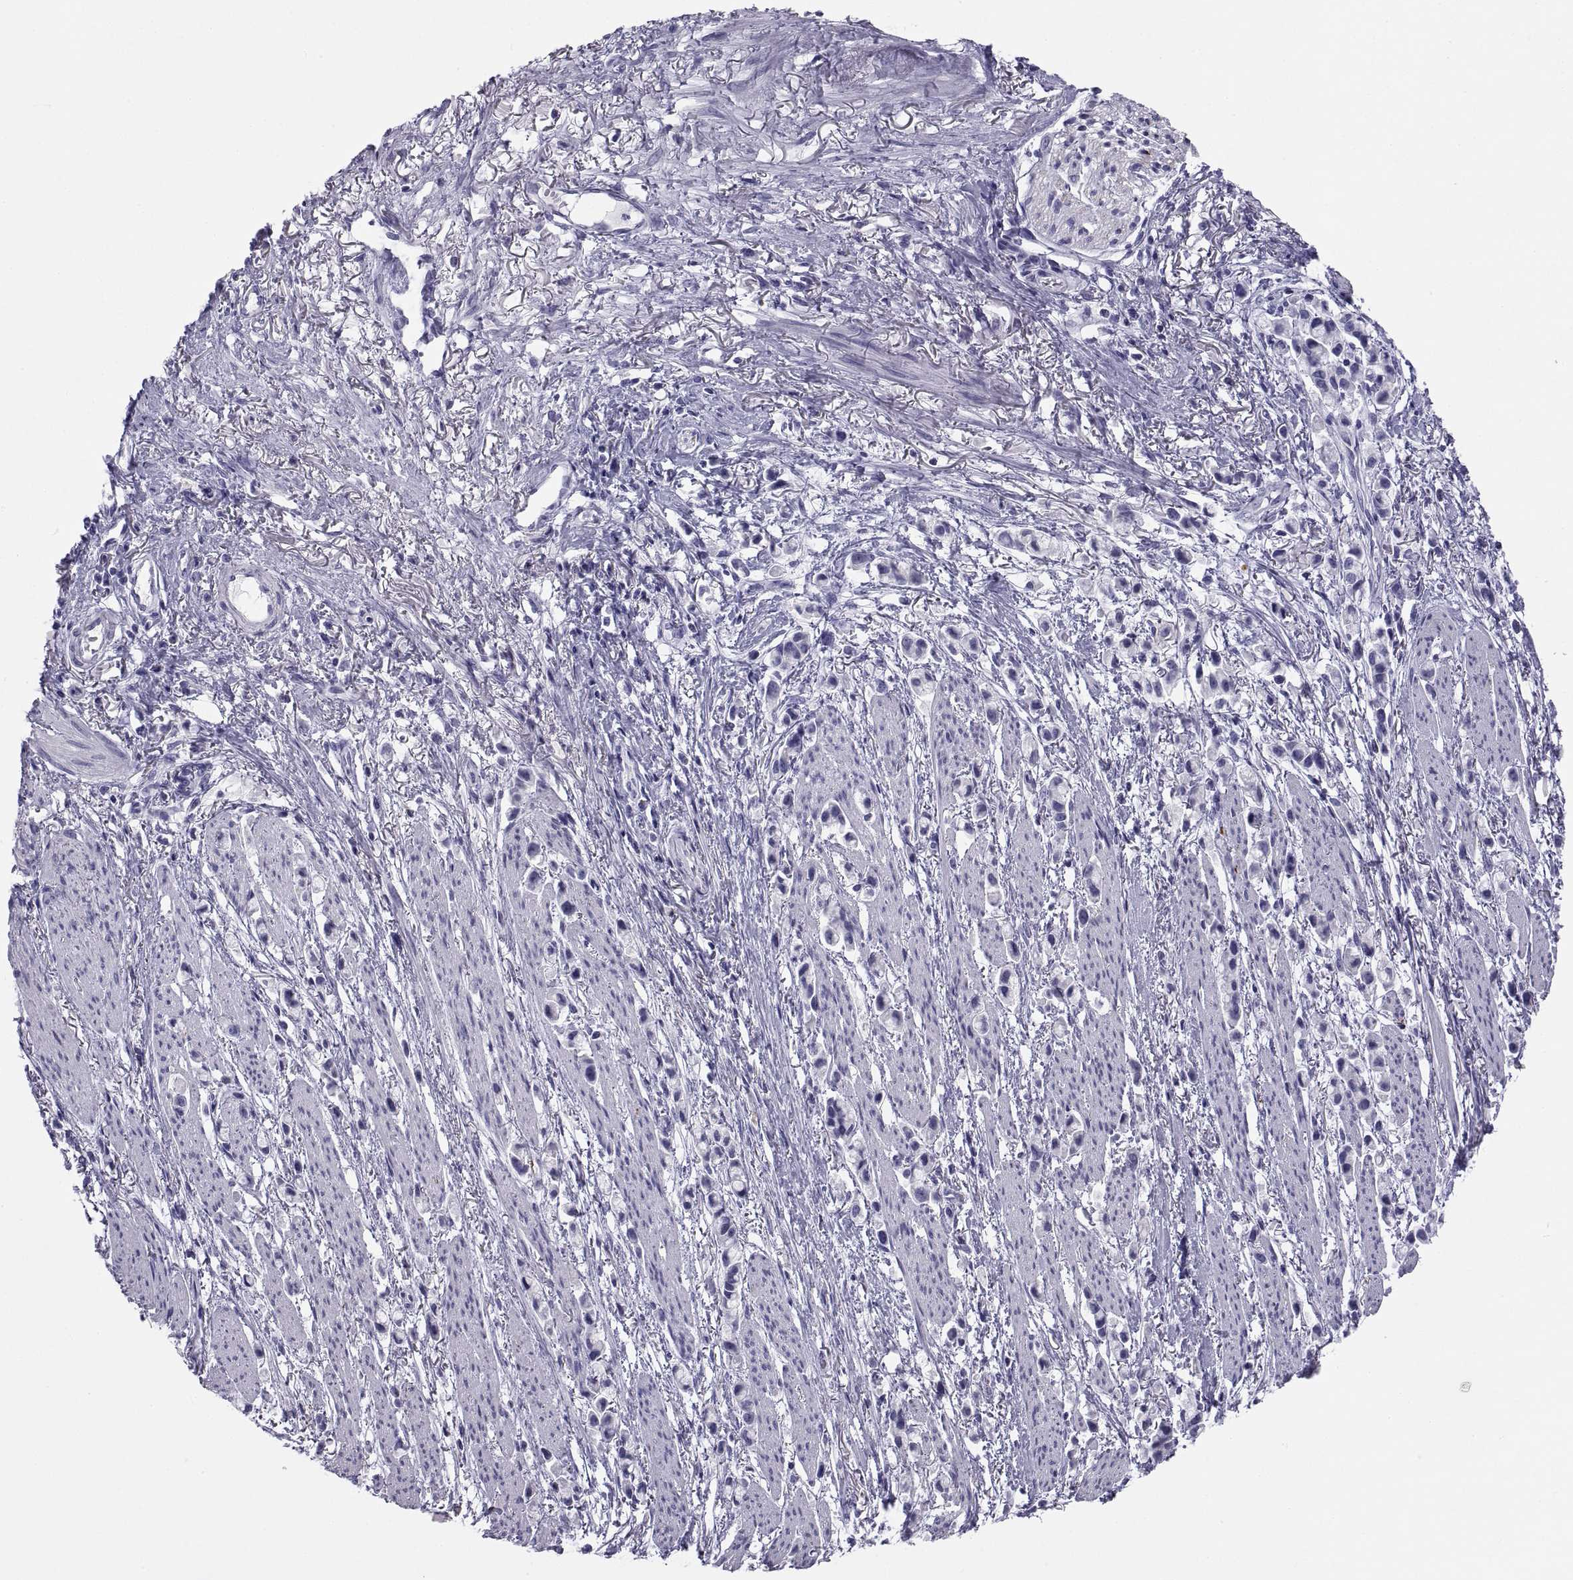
{"staining": {"intensity": "negative", "quantity": "none", "location": "none"}, "tissue": "stomach cancer", "cell_type": "Tumor cells", "image_type": "cancer", "snomed": [{"axis": "morphology", "description": "Adenocarcinoma, NOS"}, {"axis": "topography", "description": "Stomach"}], "caption": "High power microscopy micrograph of an IHC micrograph of stomach cancer (adenocarcinoma), revealing no significant expression in tumor cells.", "gene": "NPTX2", "patient": {"sex": "female", "age": 81}}